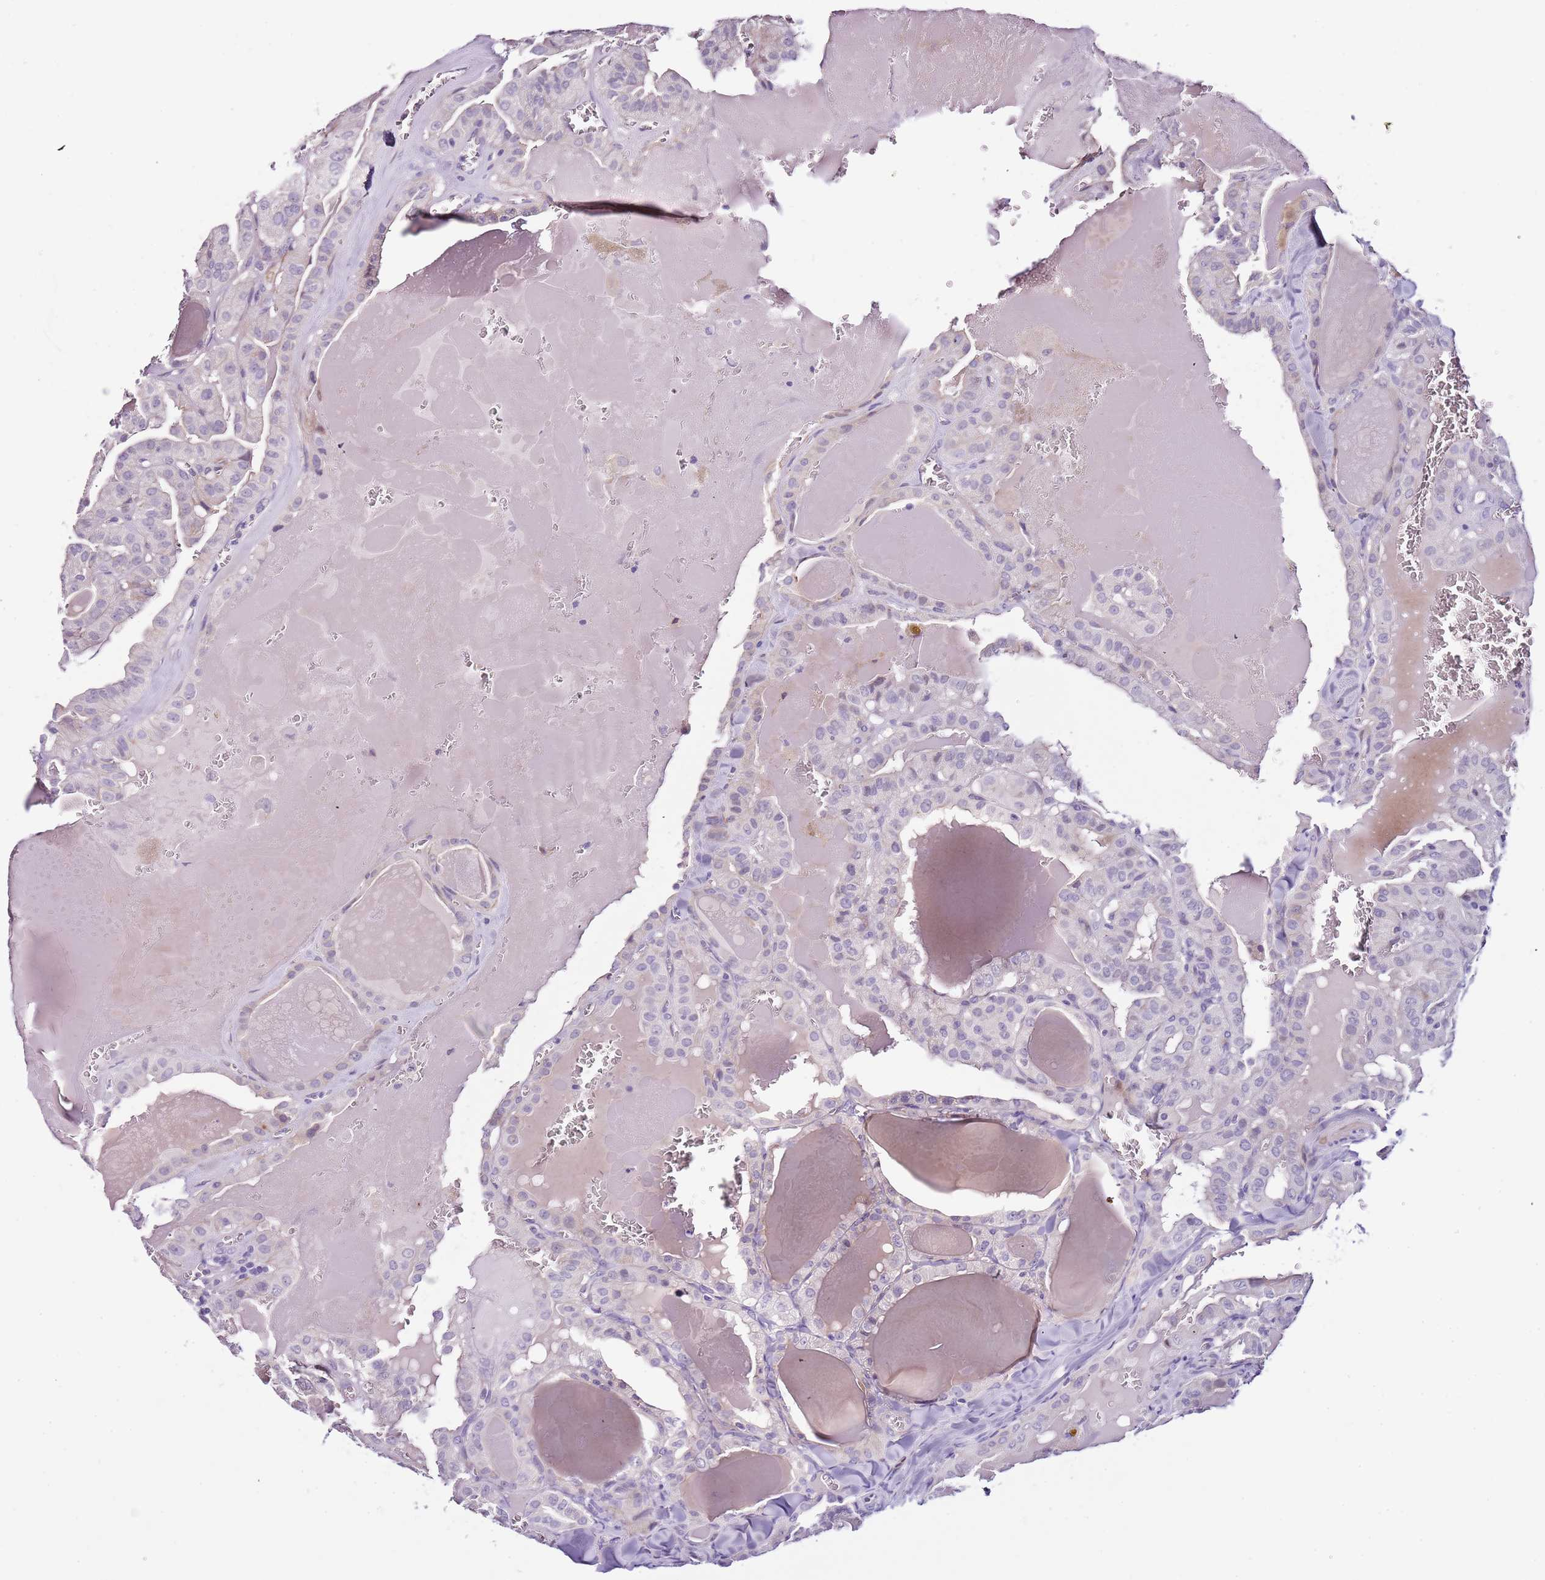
{"staining": {"intensity": "negative", "quantity": "none", "location": "none"}, "tissue": "thyroid cancer", "cell_type": "Tumor cells", "image_type": "cancer", "snomed": [{"axis": "morphology", "description": "Papillary adenocarcinoma, NOS"}, {"axis": "topography", "description": "Thyroid gland"}], "caption": "Immunohistochemical staining of human thyroid cancer (papillary adenocarcinoma) exhibits no significant staining in tumor cells. (DAB (3,3'-diaminobenzidine) immunohistochemistry (IHC) with hematoxylin counter stain).", "gene": "NKX2-3", "patient": {"sex": "male", "age": 52}}